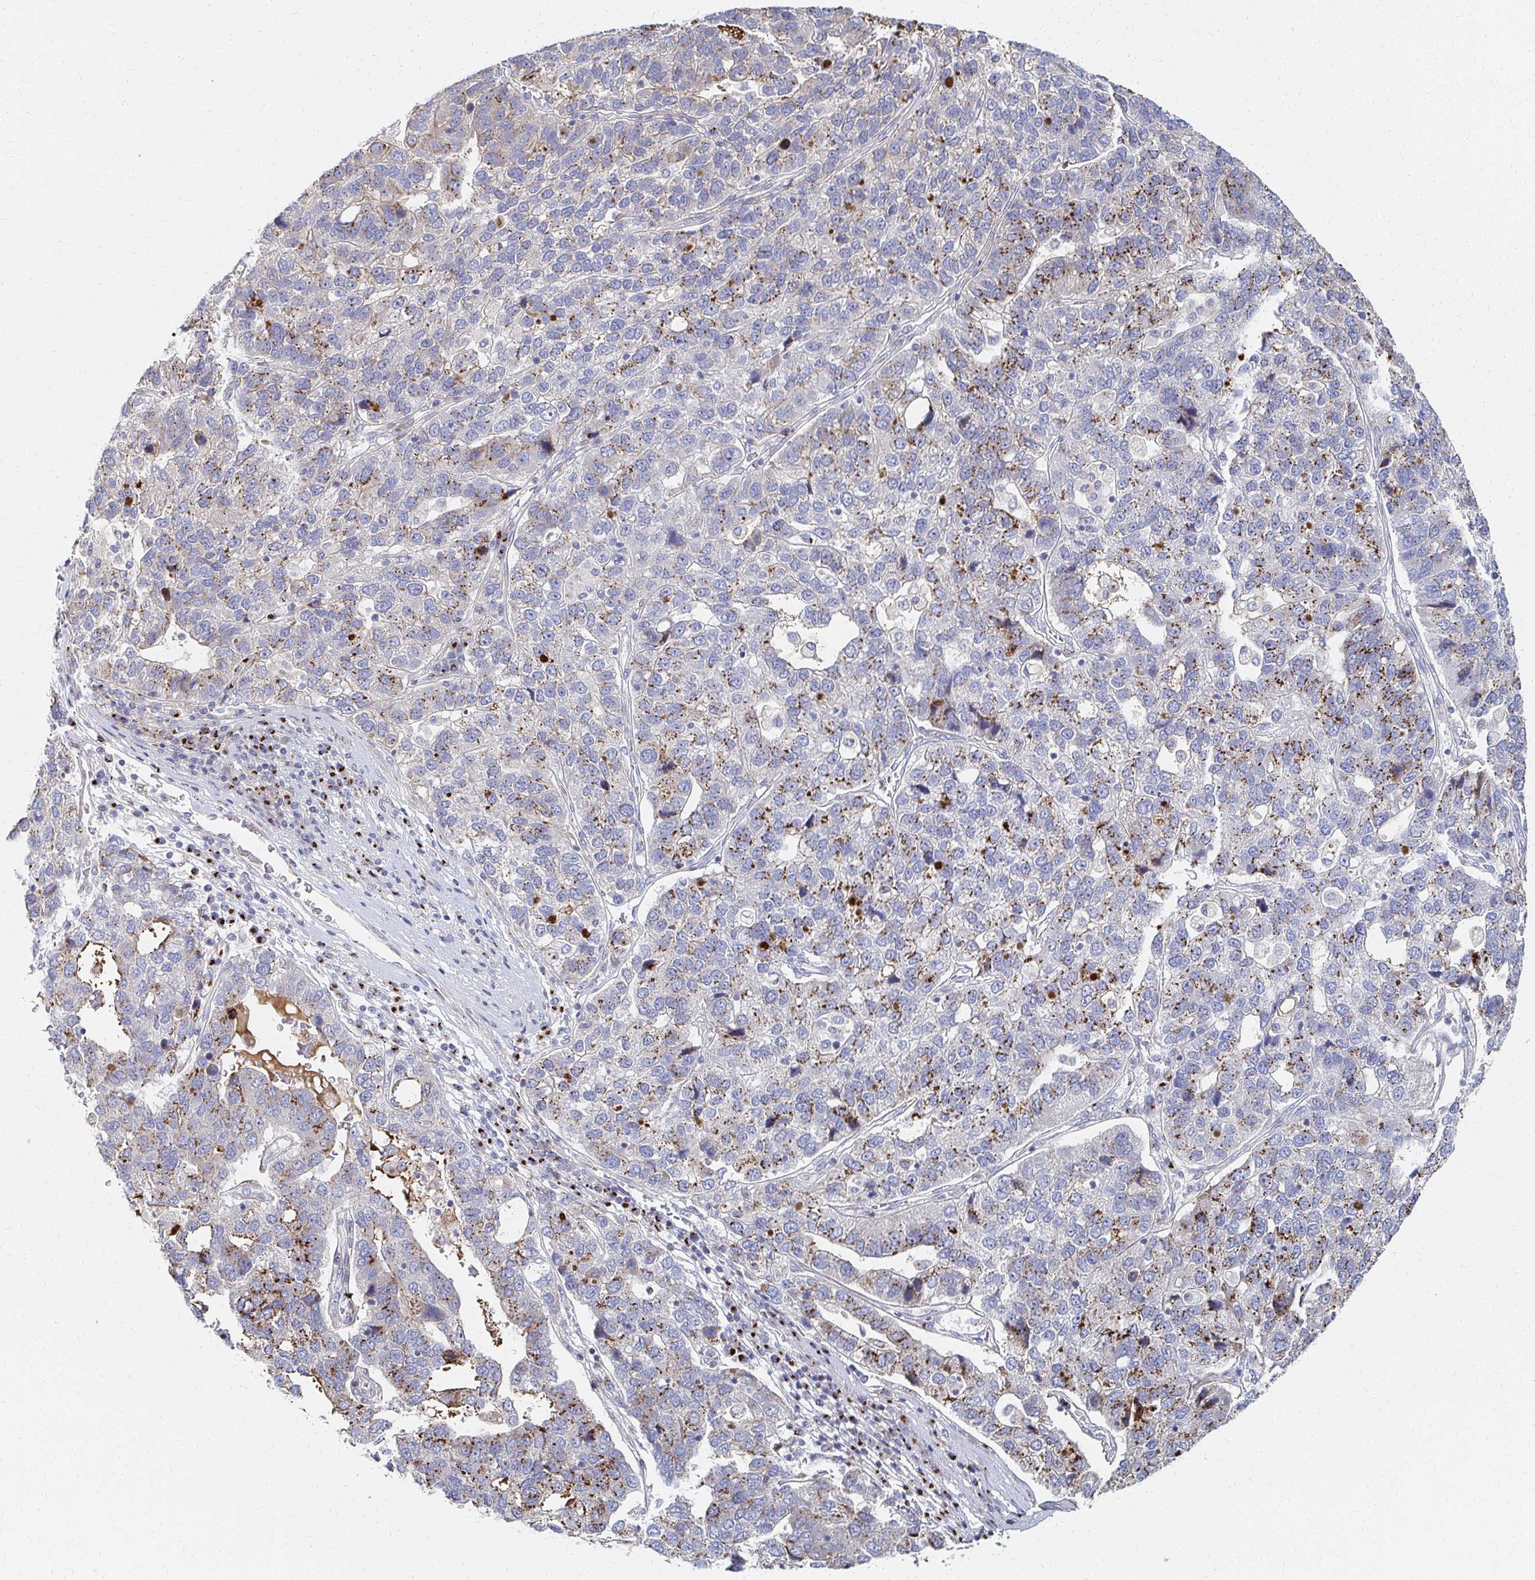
{"staining": {"intensity": "moderate", "quantity": "25%-75%", "location": "cytoplasmic/membranous"}, "tissue": "pancreatic cancer", "cell_type": "Tumor cells", "image_type": "cancer", "snomed": [{"axis": "morphology", "description": "Adenocarcinoma, NOS"}, {"axis": "topography", "description": "Pancreas"}], "caption": "Adenocarcinoma (pancreatic) stained with immunohistochemistry shows moderate cytoplasmic/membranous staining in approximately 25%-75% of tumor cells. (brown staining indicates protein expression, while blue staining denotes nuclei).", "gene": "MAN1A1", "patient": {"sex": "female", "age": 61}}